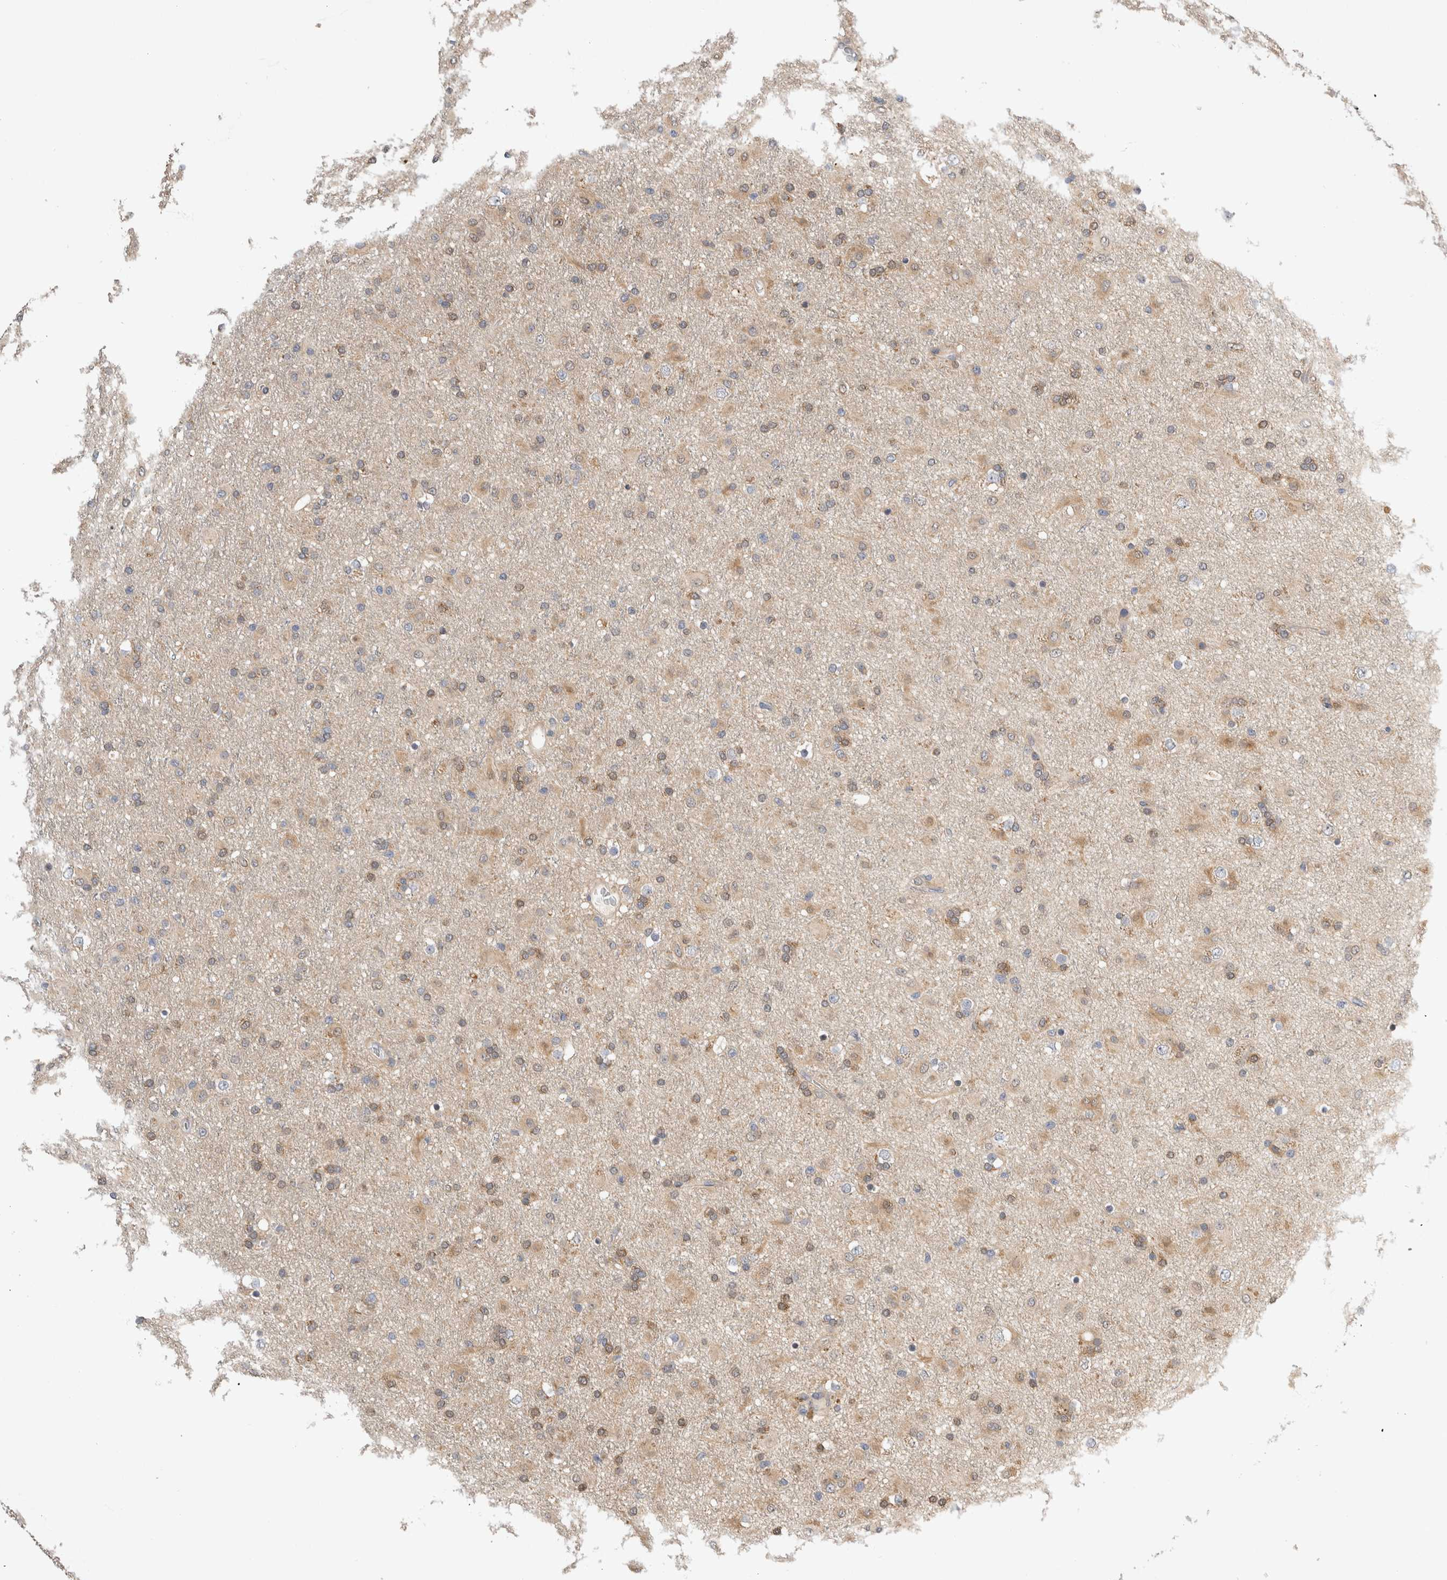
{"staining": {"intensity": "weak", "quantity": "25%-75%", "location": "cytoplasmic/membranous"}, "tissue": "glioma", "cell_type": "Tumor cells", "image_type": "cancer", "snomed": [{"axis": "morphology", "description": "Glioma, malignant, Low grade"}, {"axis": "topography", "description": "Brain"}], "caption": "IHC (DAB) staining of glioma displays weak cytoplasmic/membranous protein expression in approximately 25%-75% of tumor cells.", "gene": "PGM1", "patient": {"sex": "male", "age": 65}}